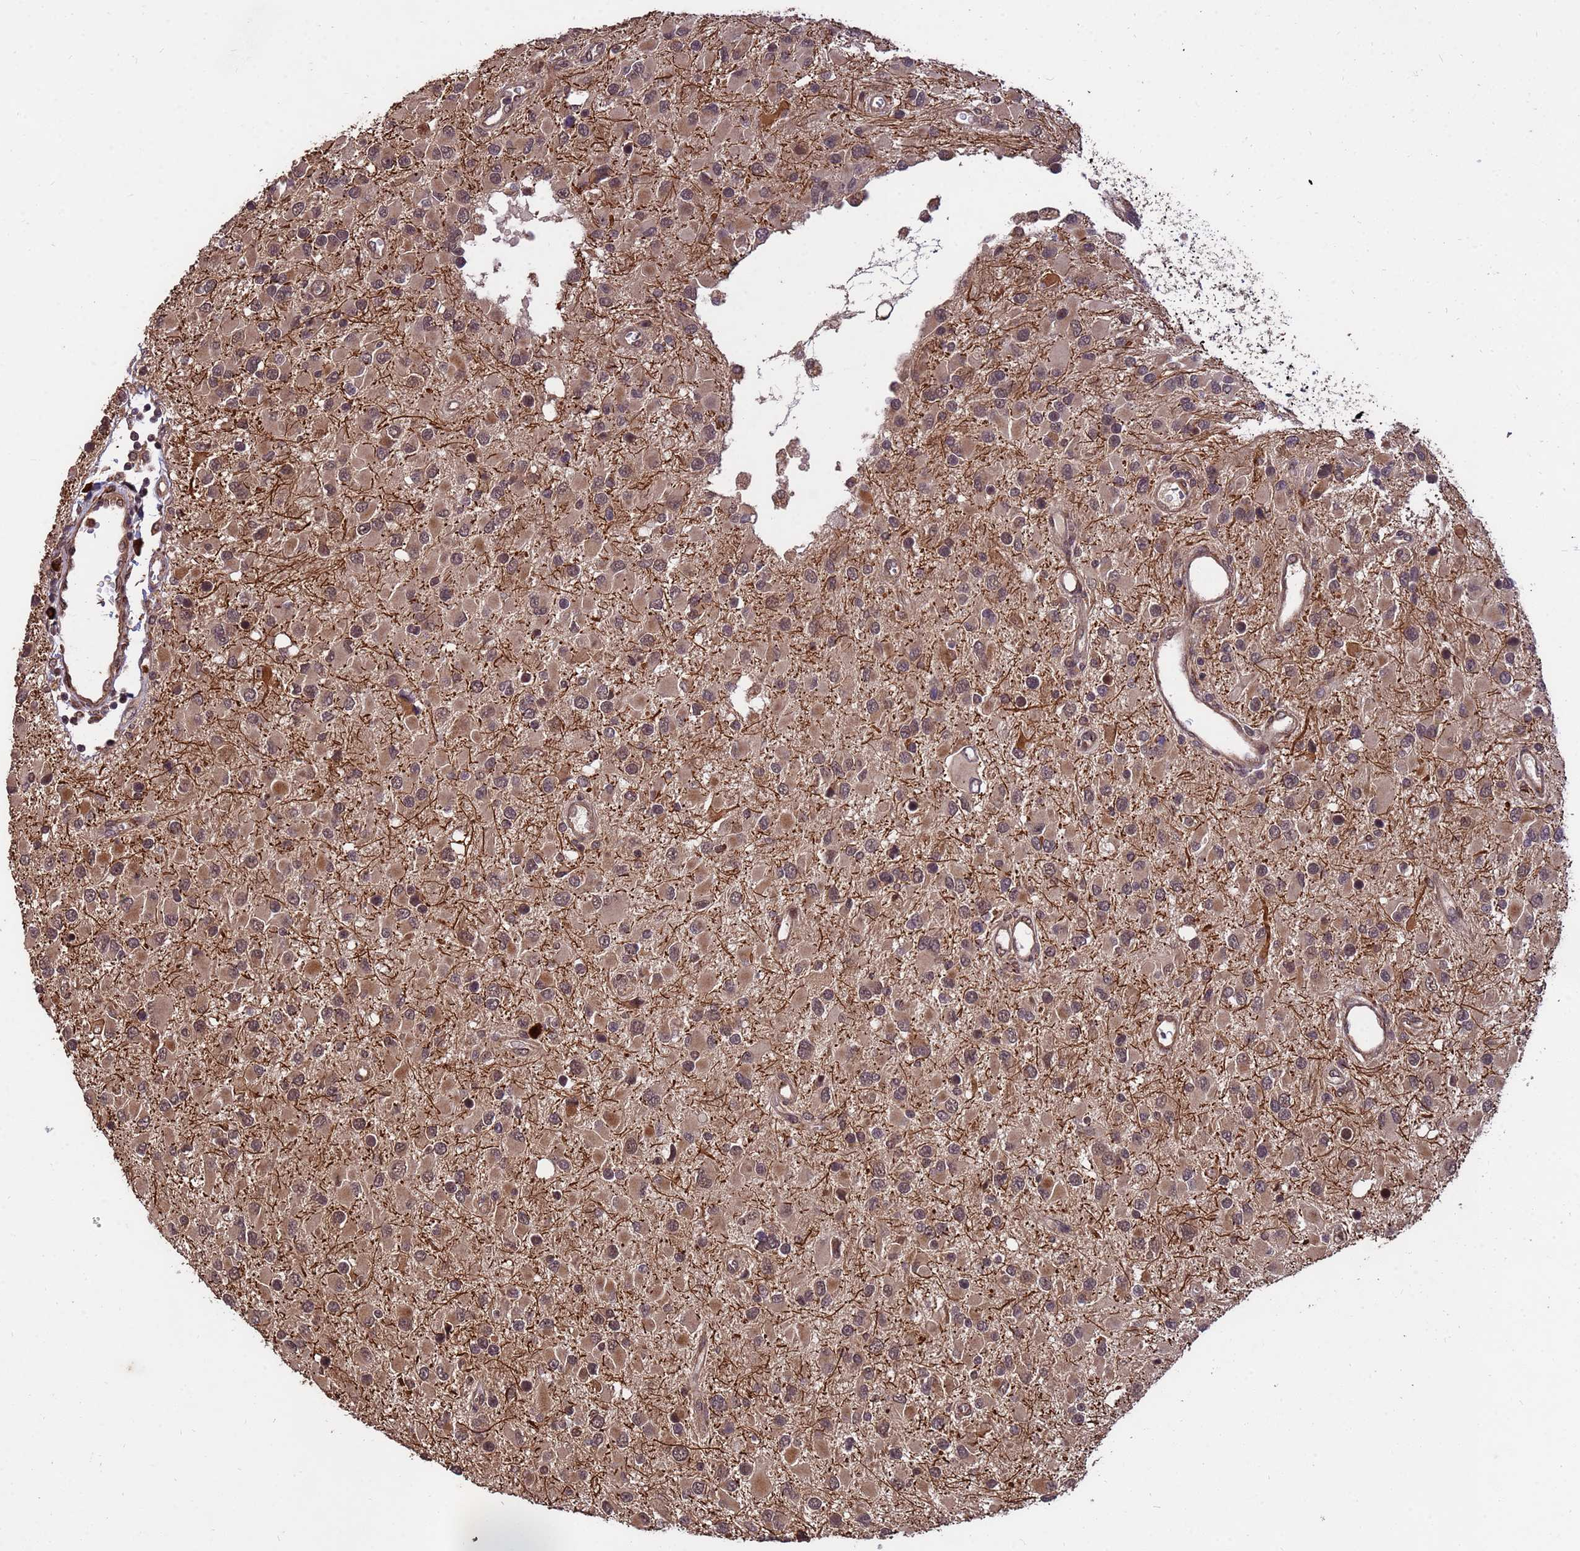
{"staining": {"intensity": "moderate", "quantity": ">75%", "location": "cytoplasmic/membranous,nuclear"}, "tissue": "glioma", "cell_type": "Tumor cells", "image_type": "cancer", "snomed": [{"axis": "morphology", "description": "Glioma, malignant, High grade"}, {"axis": "topography", "description": "Brain"}], "caption": "IHC staining of glioma, which displays medium levels of moderate cytoplasmic/membranous and nuclear positivity in approximately >75% of tumor cells indicating moderate cytoplasmic/membranous and nuclear protein expression. The staining was performed using DAB (3,3'-diaminobenzidine) (brown) for protein detection and nuclei were counterstained in hematoxylin (blue).", "gene": "ZNF619", "patient": {"sex": "male", "age": 53}}